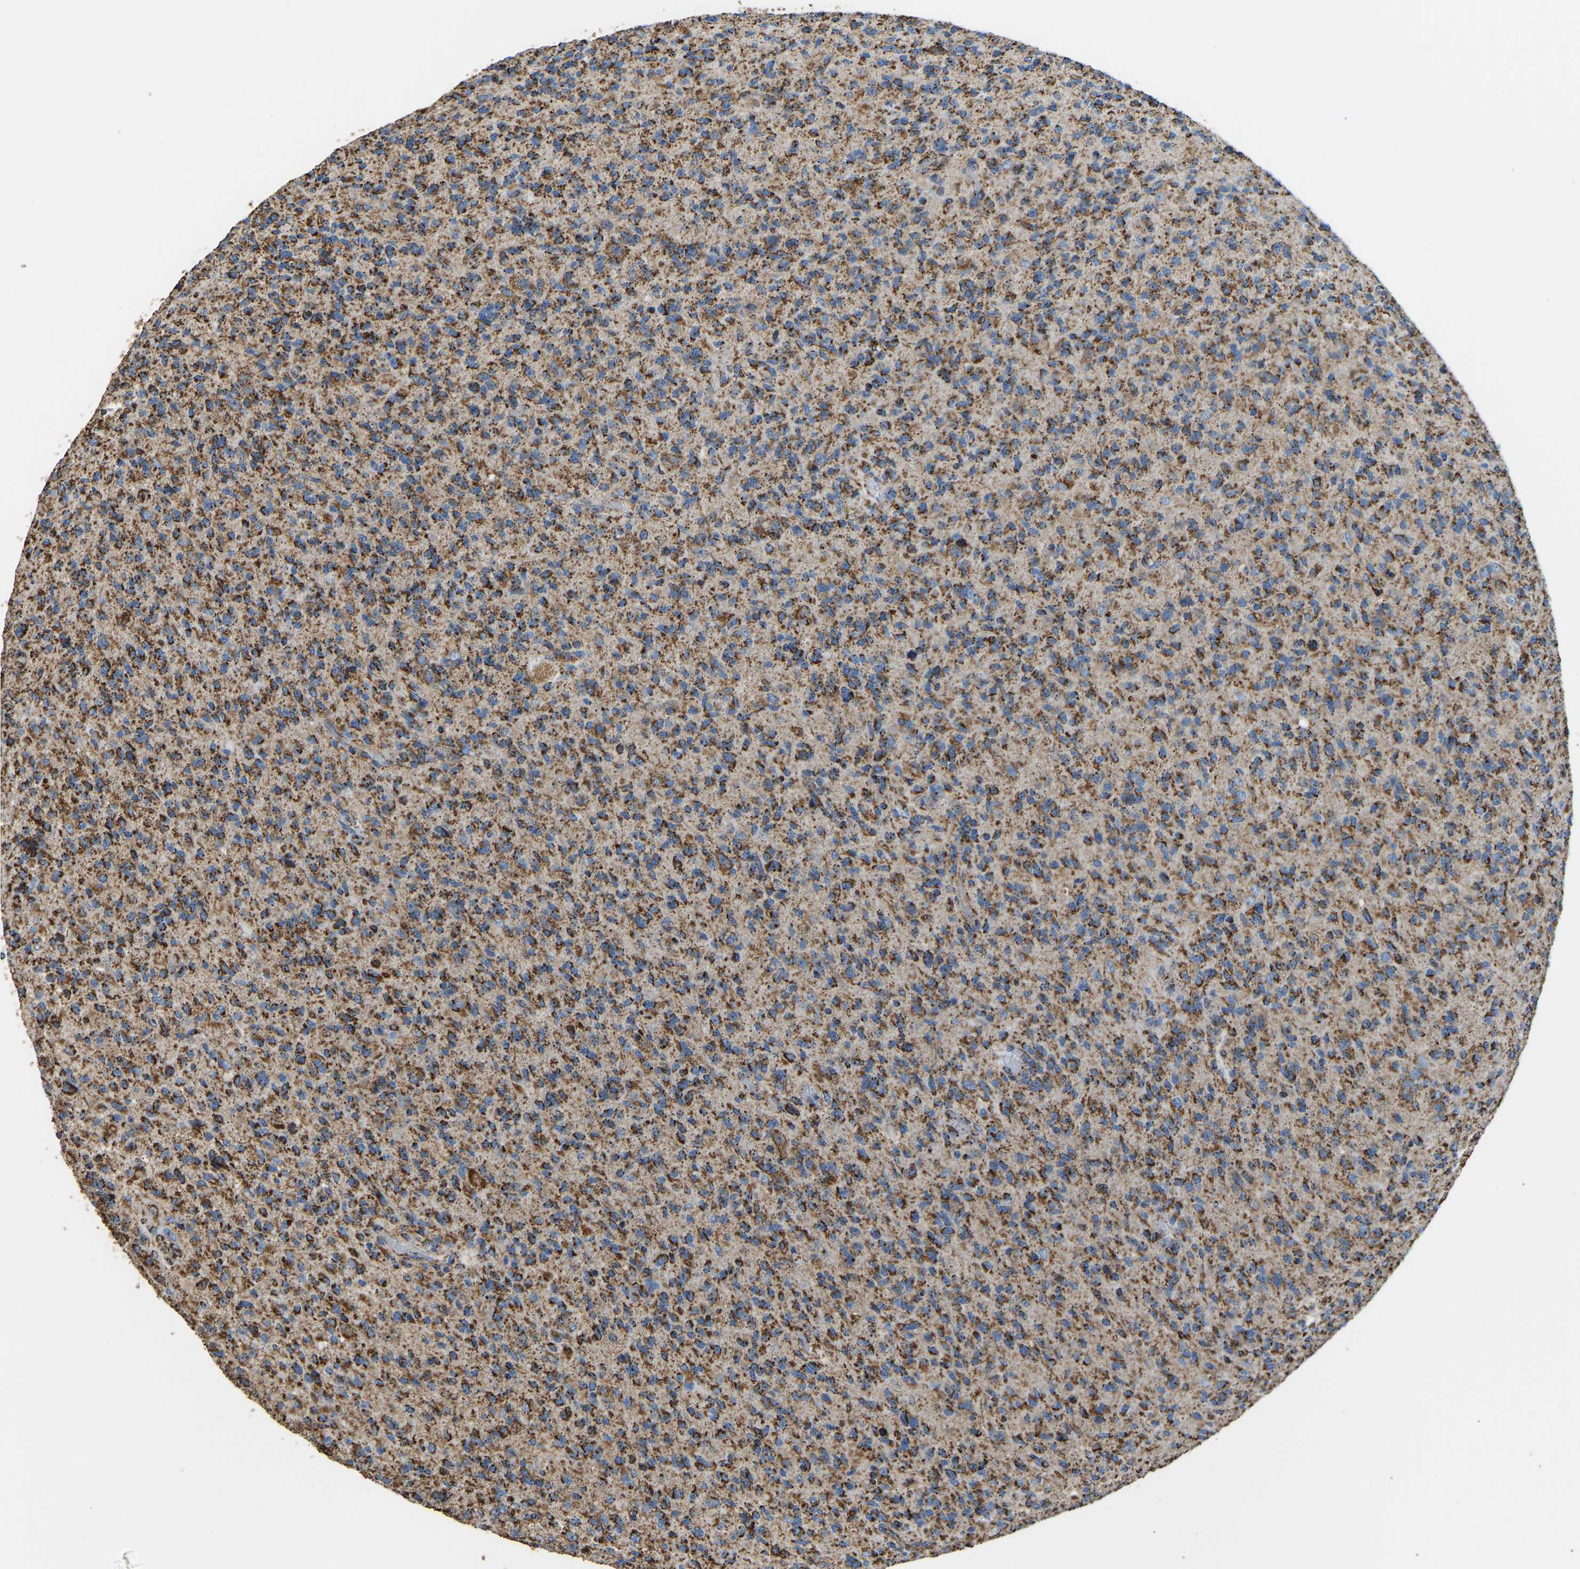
{"staining": {"intensity": "moderate", "quantity": ">75%", "location": "cytoplasmic/membranous"}, "tissue": "glioma", "cell_type": "Tumor cells", "image_type": "cancer", "snomed": [{"axis": "morphology", "description": "Glioma, malignant, High grade"}, {"axis": "topography", "description": "Brain"}], "caption": "Human glioma stained with a brown dye displays moderate cytoplasmic/membranous positive staining in approximately >75% of tumor cells.", "gene": "IRX6", "patient": {"sex": "male", "age": 71}}